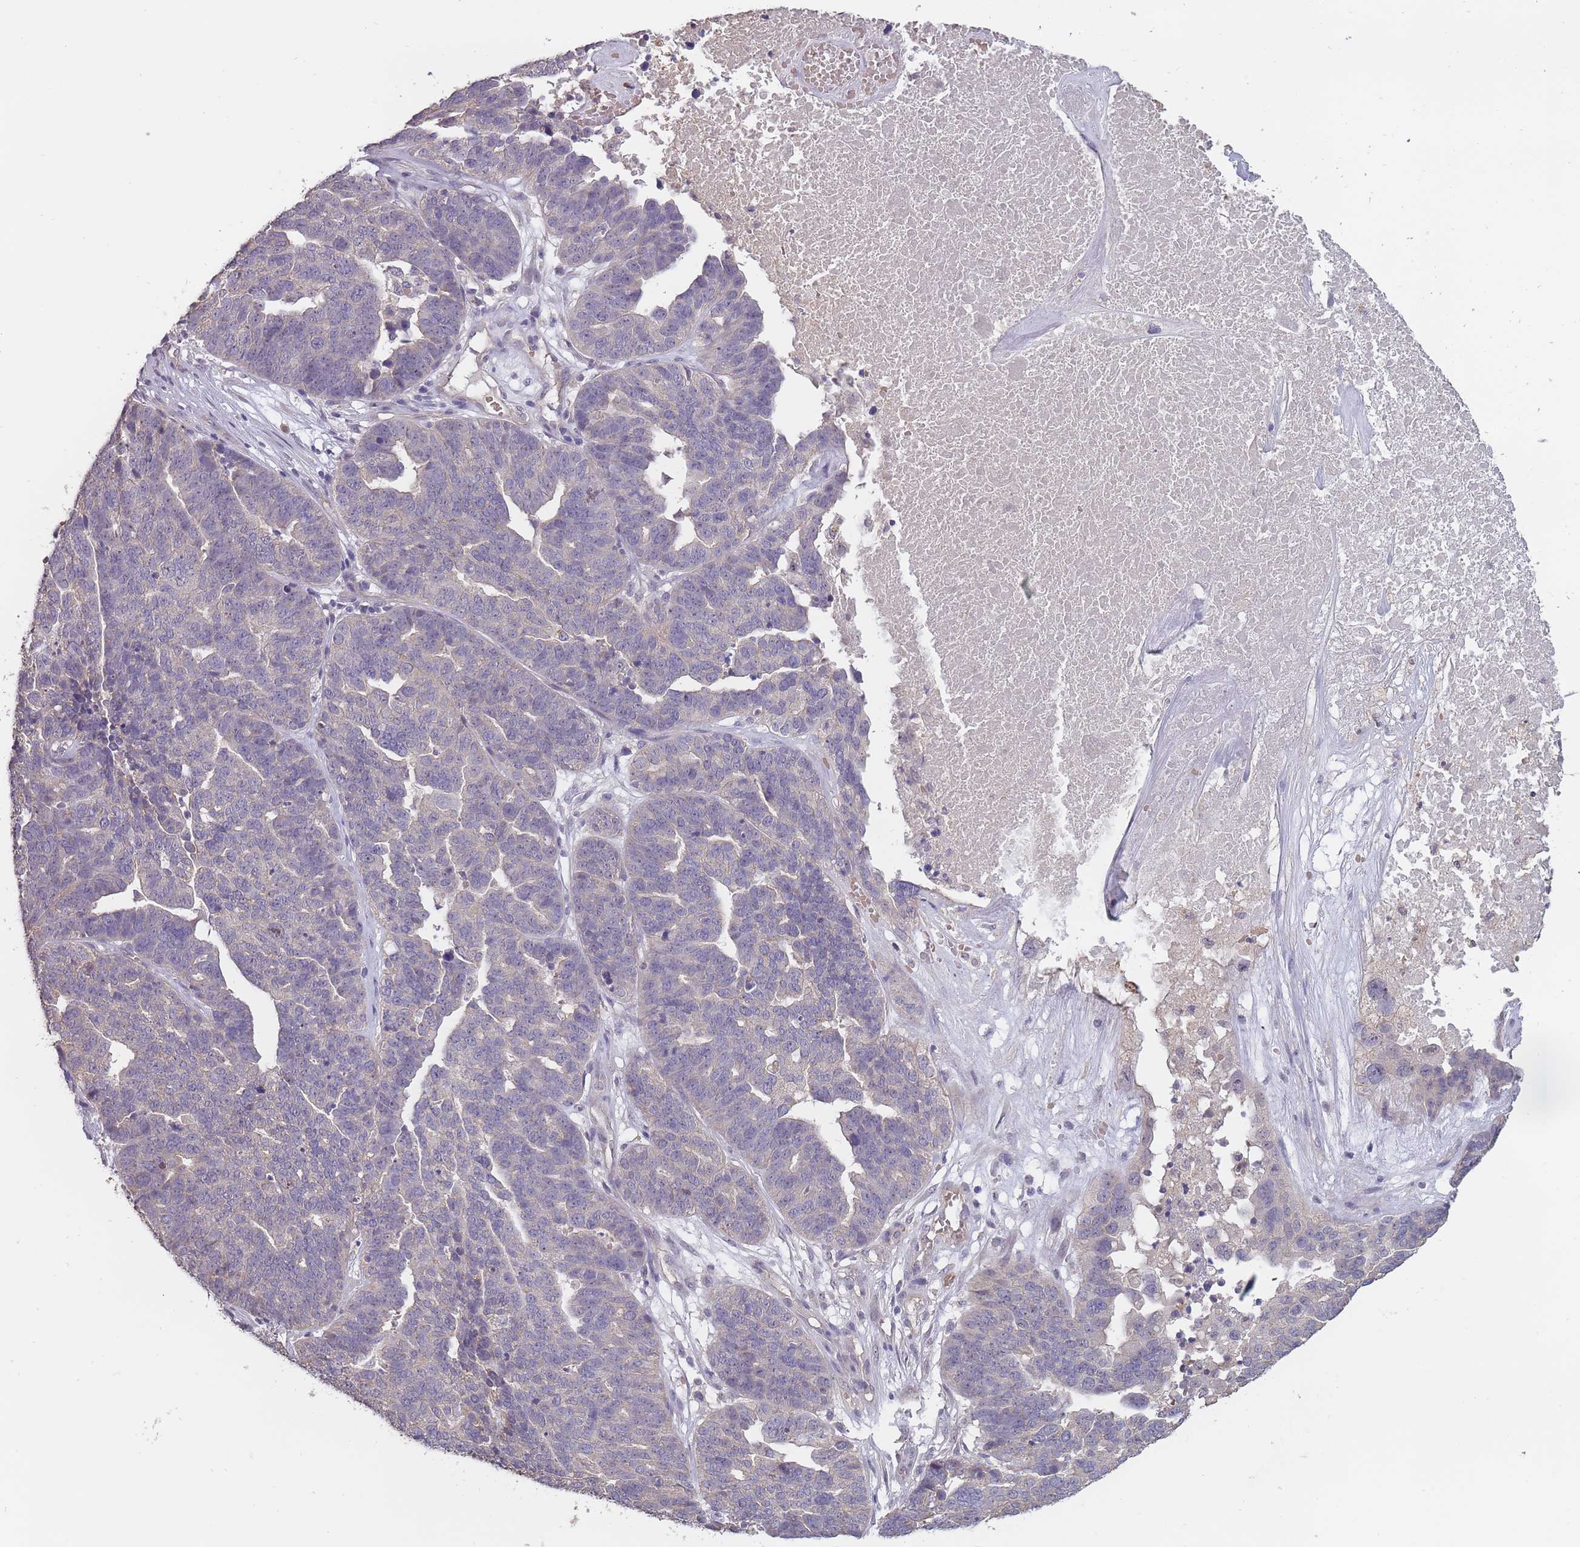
{"staining": {"intensity": "negative", "quantity": "none", "location": "none"}, "tissue": "ovarian cancer", "cell_type": "Tumor cells", "image_type": "cancer", "snomed": [{"axis": "morphology", "description": "Cystadenocarcinoma, serous, NOS"}, {"axis": "topography", "description": "Ovary"}], "caption": "An immunohistochemistry photomicrograph of ovarian cancer (serous cystadenocarcinoma) is shown. There is no staining in tumor cells of ovarian cancer (serous cystadenocarcinoma). The staining is performed using DAB (3,3'-diaminobenzidine) brown chromogen with nuclei counter-stained in using hematoxylin.", "gene": "KIAA1755", "patient": {"sex": "female", "age": 59}}